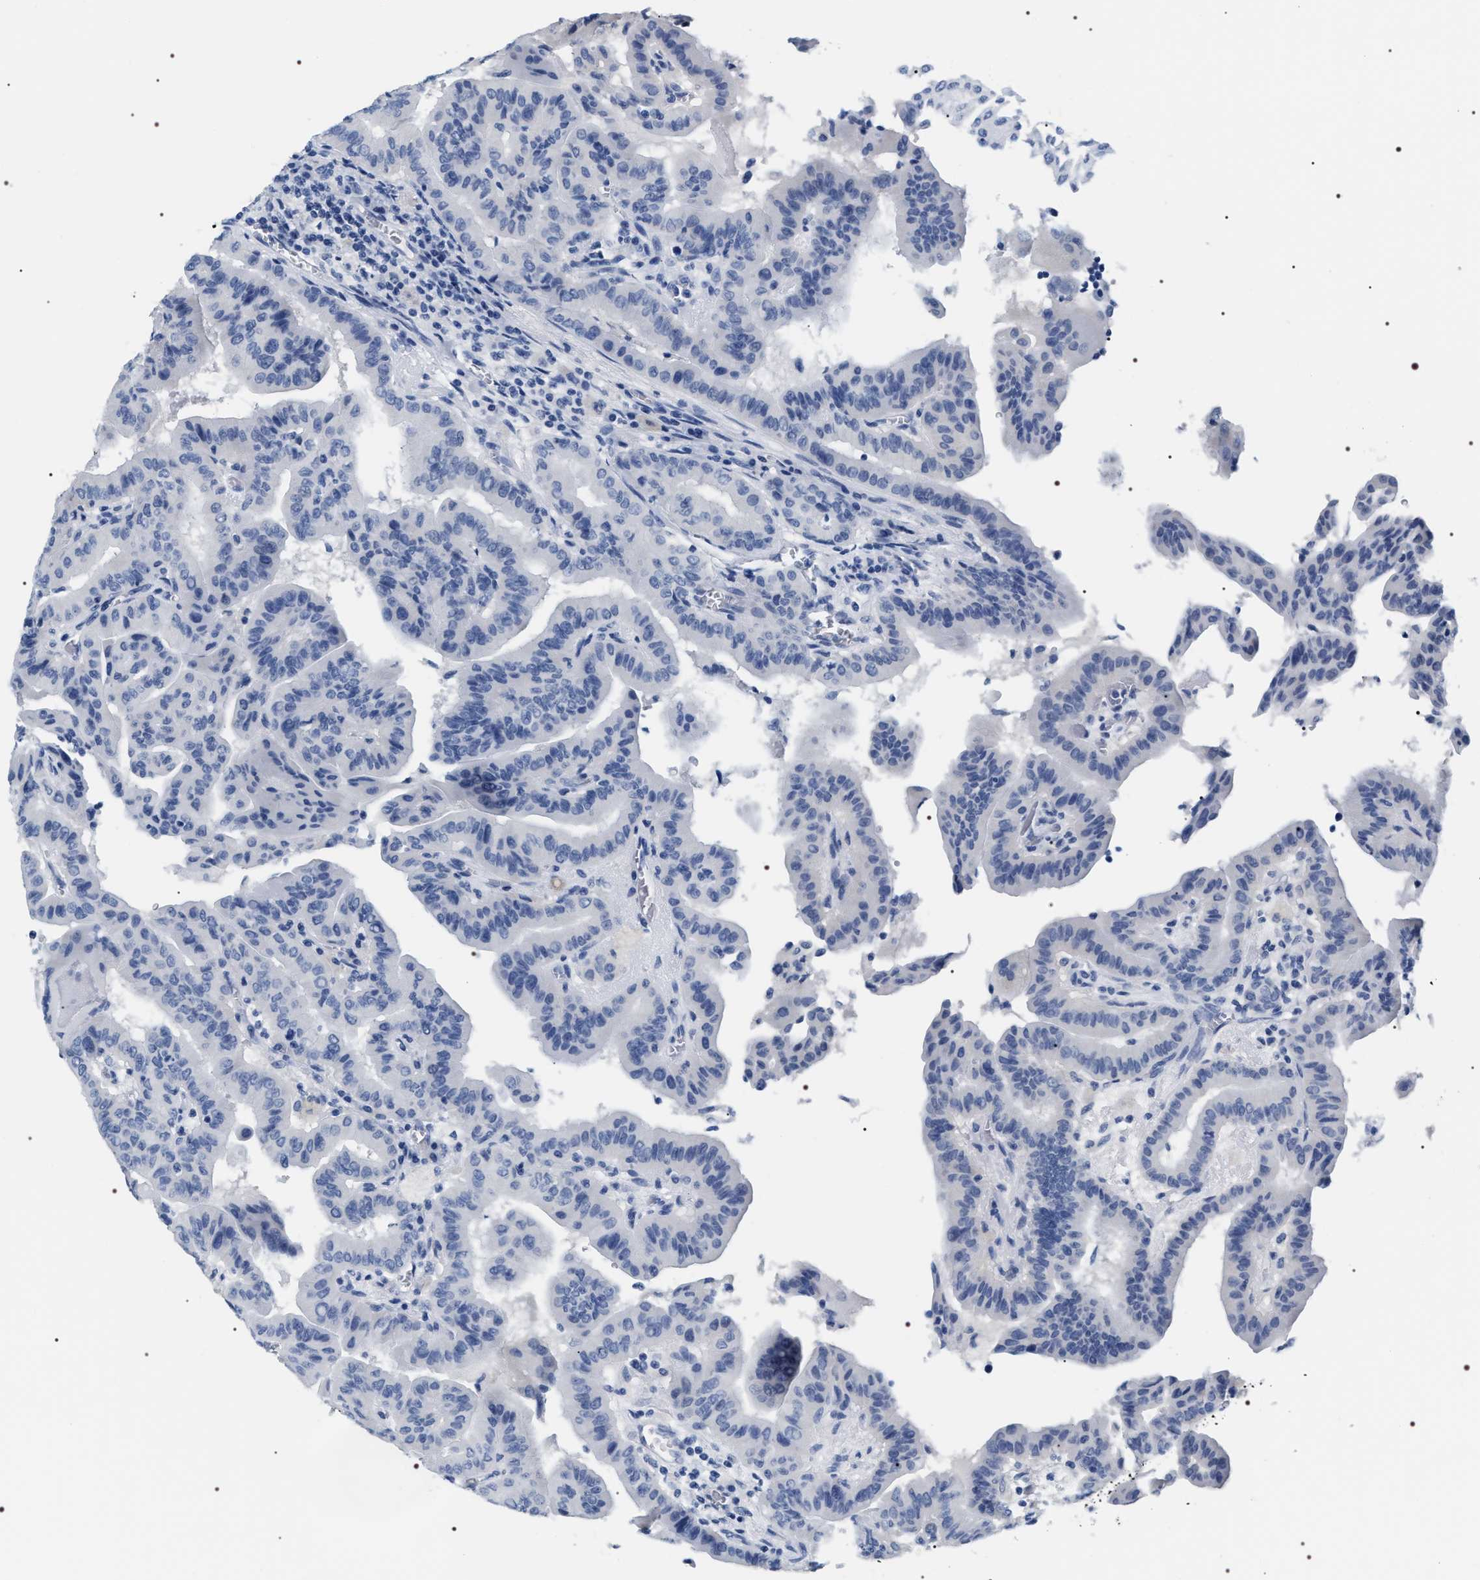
{"staining": {"intensity": "negative", "quantity": "none", "location": "none"}, "tissue": "thyroid cancer", "cell_type": "Tumor cells", "image_type": "cancer", "snomed": [{"axis": "morphology", "description": "Papillary adenocarcinoma, NOS"}, {"axis": "topography", "description": "Thyroid gland"}], "caption": "Tumor cells are negative for brown protein staining in thyroid papillary adenocarcinoma.", "gene": "ADH4", "patient": {"sex": "male", "age": 33}}